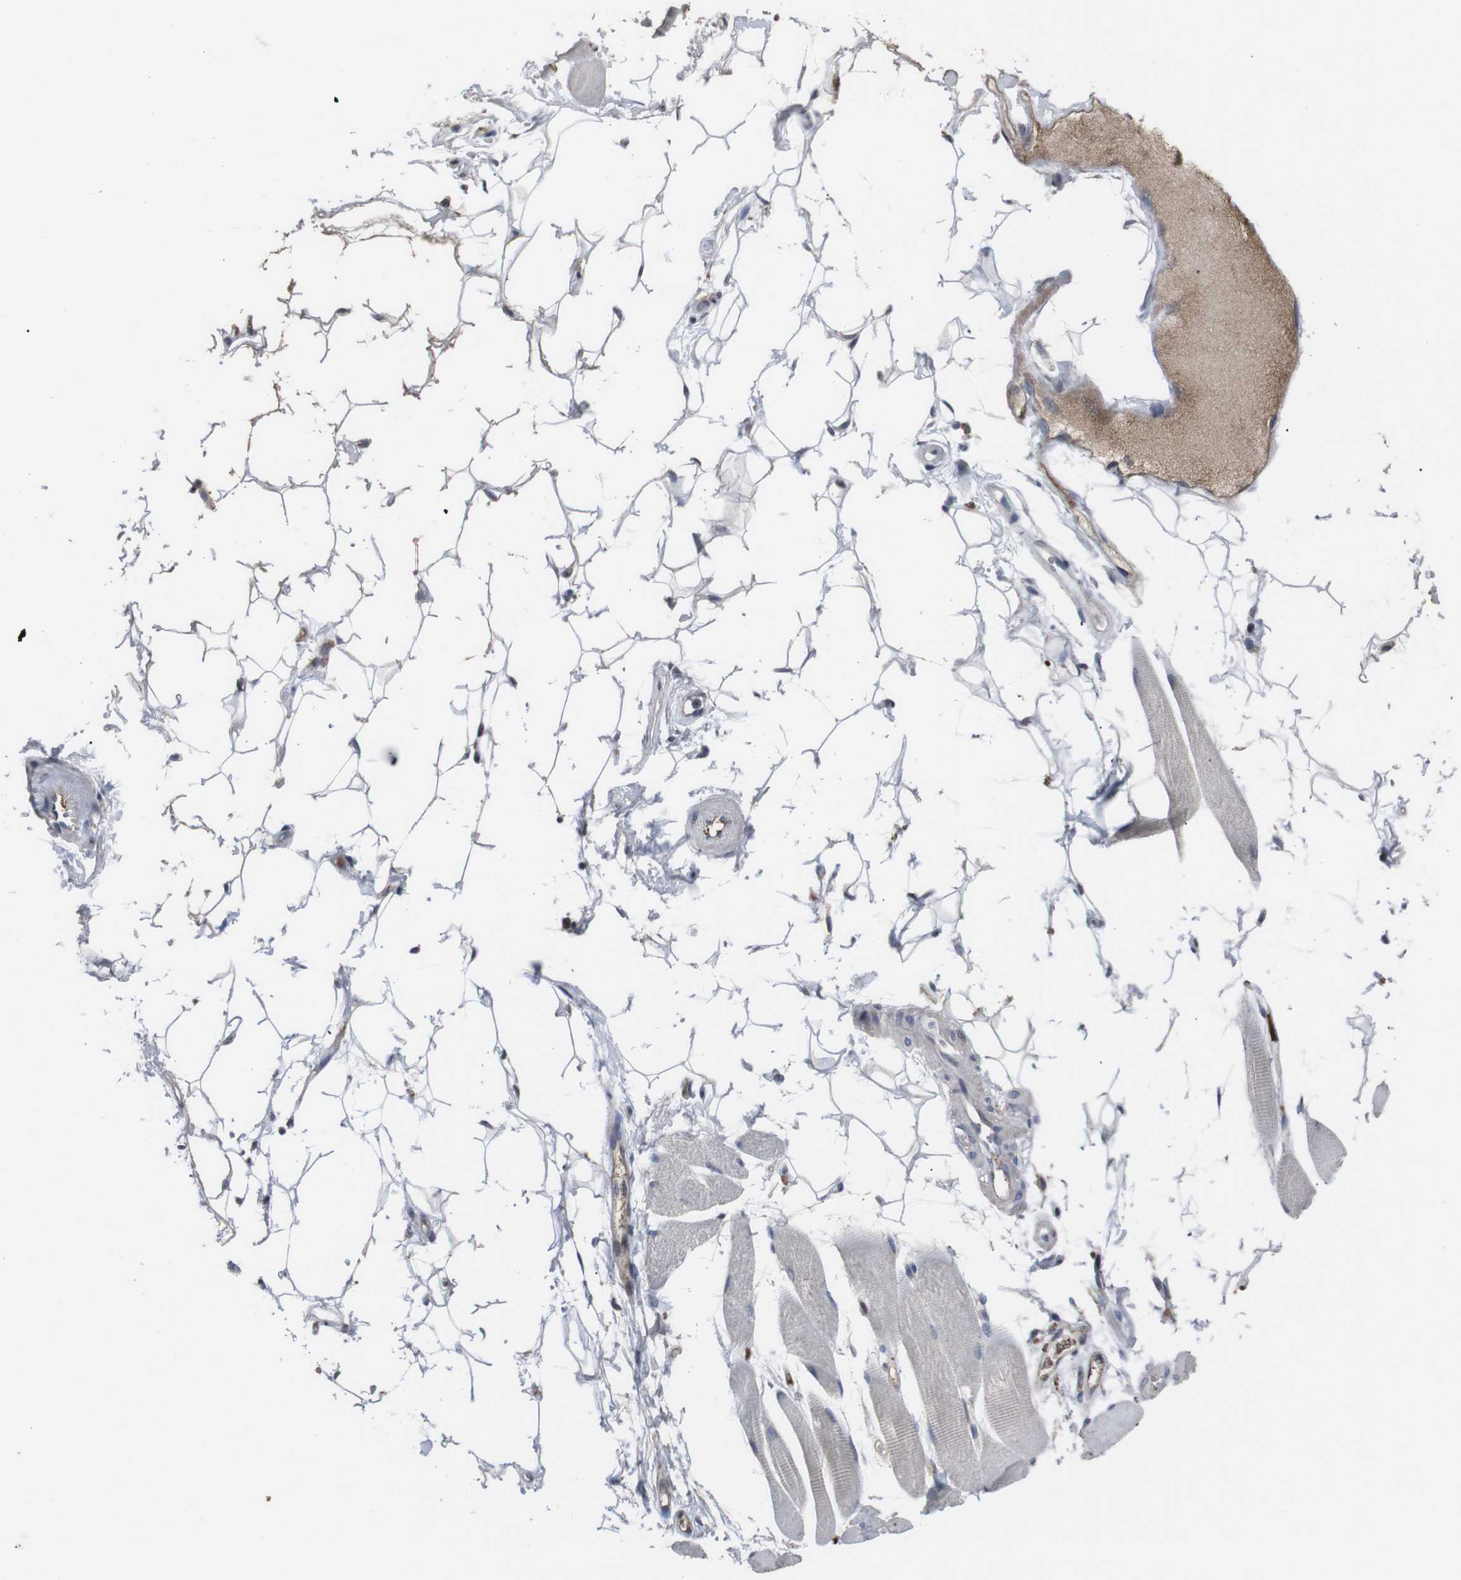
{"staining": {"intensity": "negative", "quantity": "none", "location": "none"}, "tissue": "skeletal muscle", "cell_type": "Myocytes", "image_type": "normal", "snomed": [{"axis": "morphology", "description": "Normal tissue, NOS"}, {"axis": "topography", "description": "Skeletal muscle"}, {"axis": "topography", "description": "Oral tissue"}, {"axis": "topography", "description": "Peripheral nerve tissue"}], "caption": "Immunohistochemistry (IHC) histopathology image of unremarkable skeletal muscle: skeletal muscle stained with DAB (3,3'-diaminobenzidine) shows no significant protein staining in myocytes. (DAB IHC, high magnification).", "gene": "GJB2", "patient": {"sex": "female", "age": 84}}